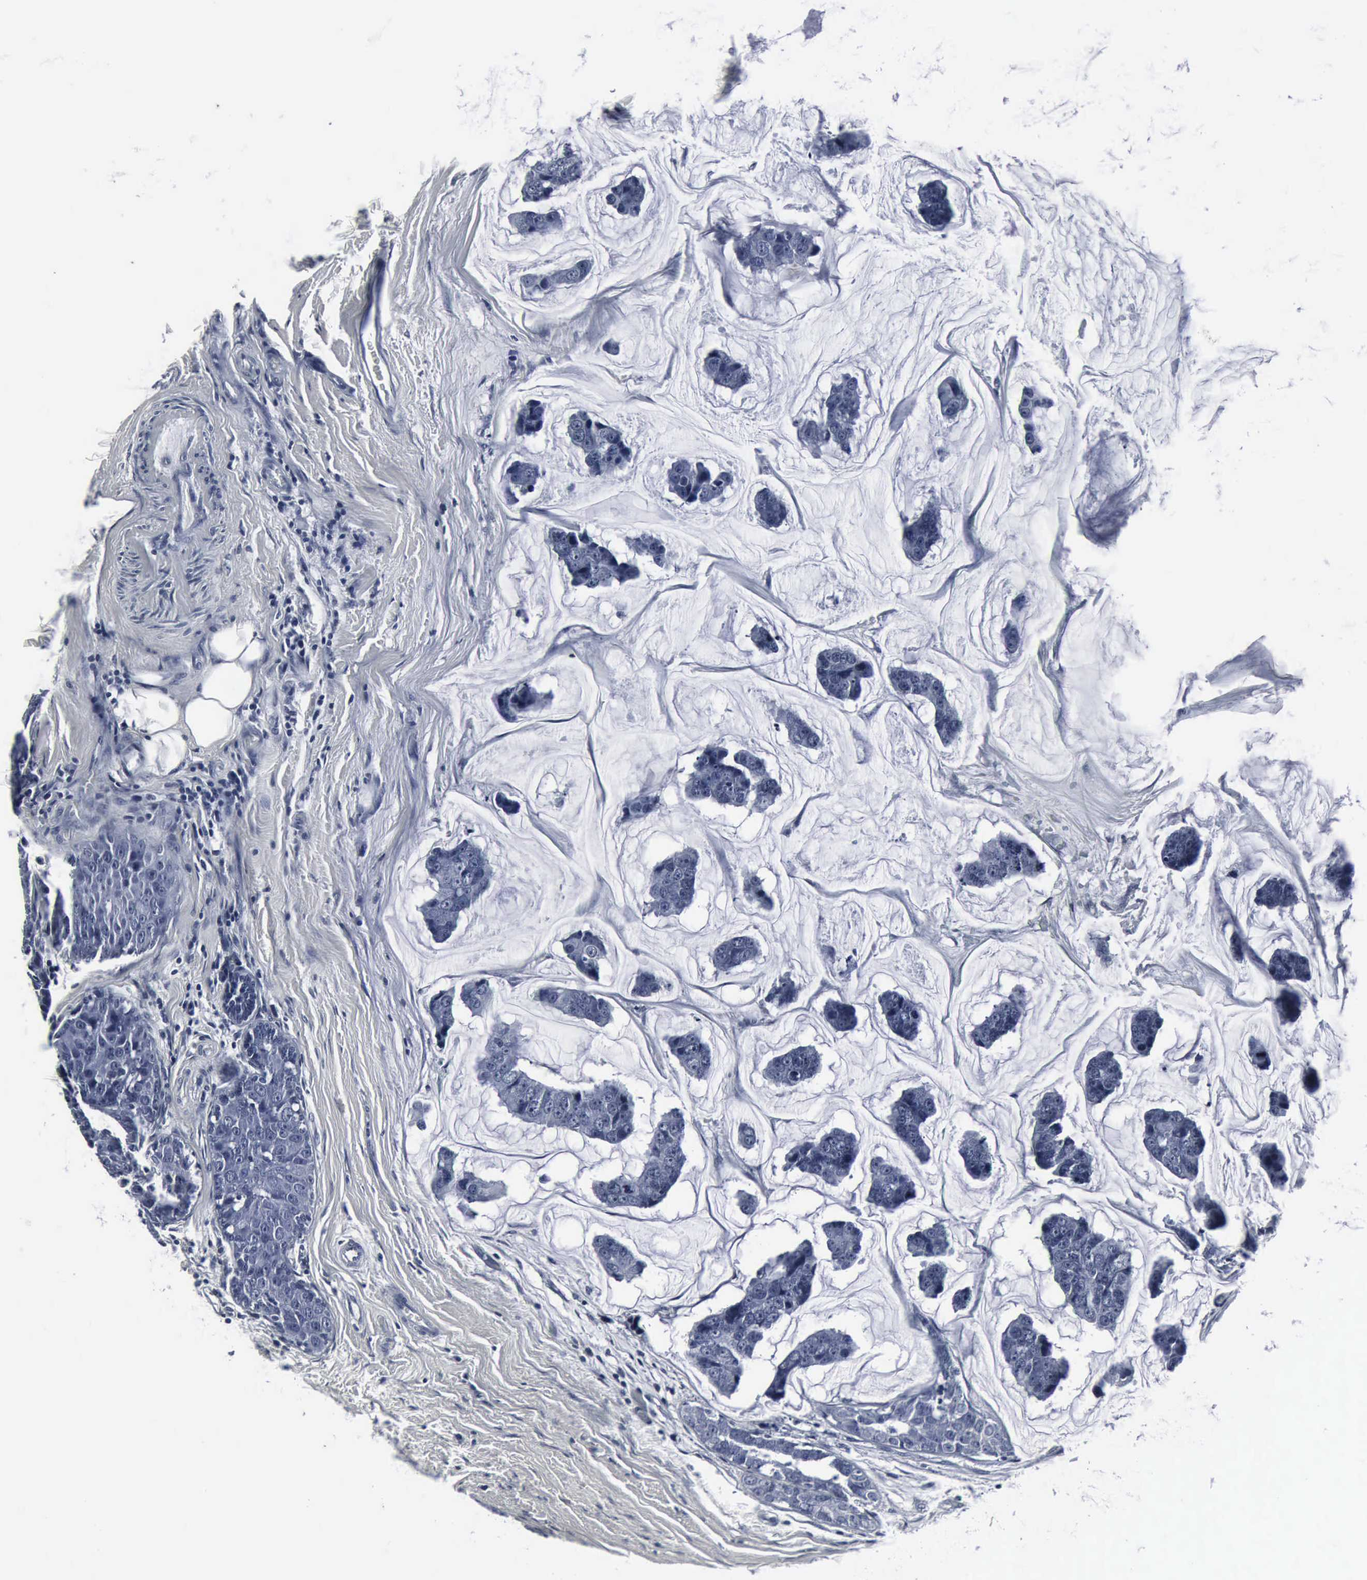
{"staining": {"intensity": "negative", "quantity": "none", "location": "none"}, "tissue": "breast cancer", "cell_type": "Tumor cells", "image_type": "cancer", "snomed": [{"axis": "morphology", "description": "Normal tissue, NOS"}, {"axis": "morphology", "description": "Duct carcinoma"}, {"axis": "topography", "description": "Breast"}], "caption": "Tumor cells are negative for protein expression in human invasive ductal carcinoma (breast).", "gene": "SNAP25", "patient": {"sex": "female", "age": 50}}